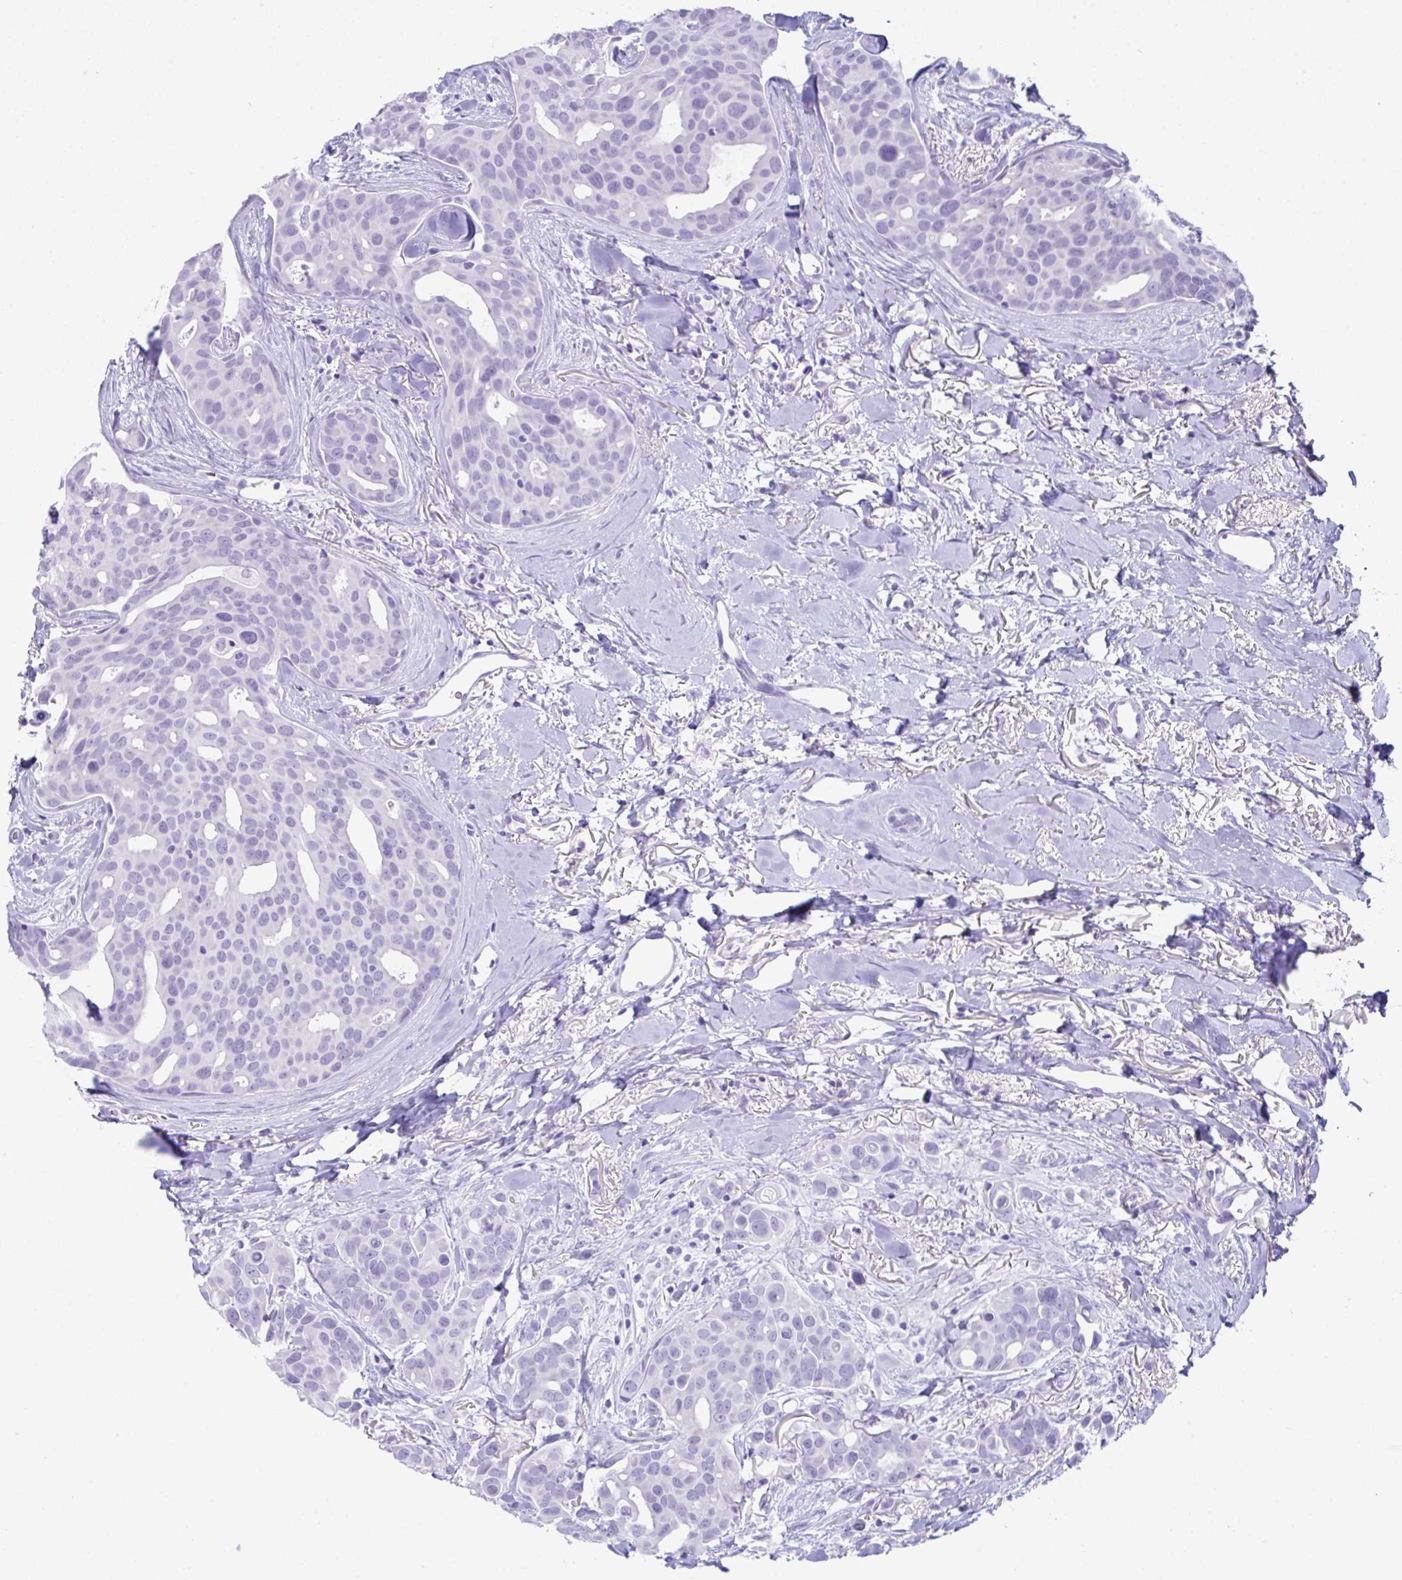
{"staining": {"intensity": "negative", "quantity": "none", "location": "none"}, "tissue": "breast cancer", "cell_type": "Tumor cells", "image_type": "cancer", "snomed": [{"axis": "morphology", "description": "Duct carcinoma"}, {"axis": "topography", "description": "Breast"}], "caption": "There is no significant staining in tumor cells of breast intraductal carcinoma. (Stains: DAB (3,3'-diaminobenzidine) immunohistochemistry with hematoxylin counter stain, Microscopy: brightfield microscopy at high magnification).", "gene": "PSCA", "patient": {"sex": "female", "age": 54}}